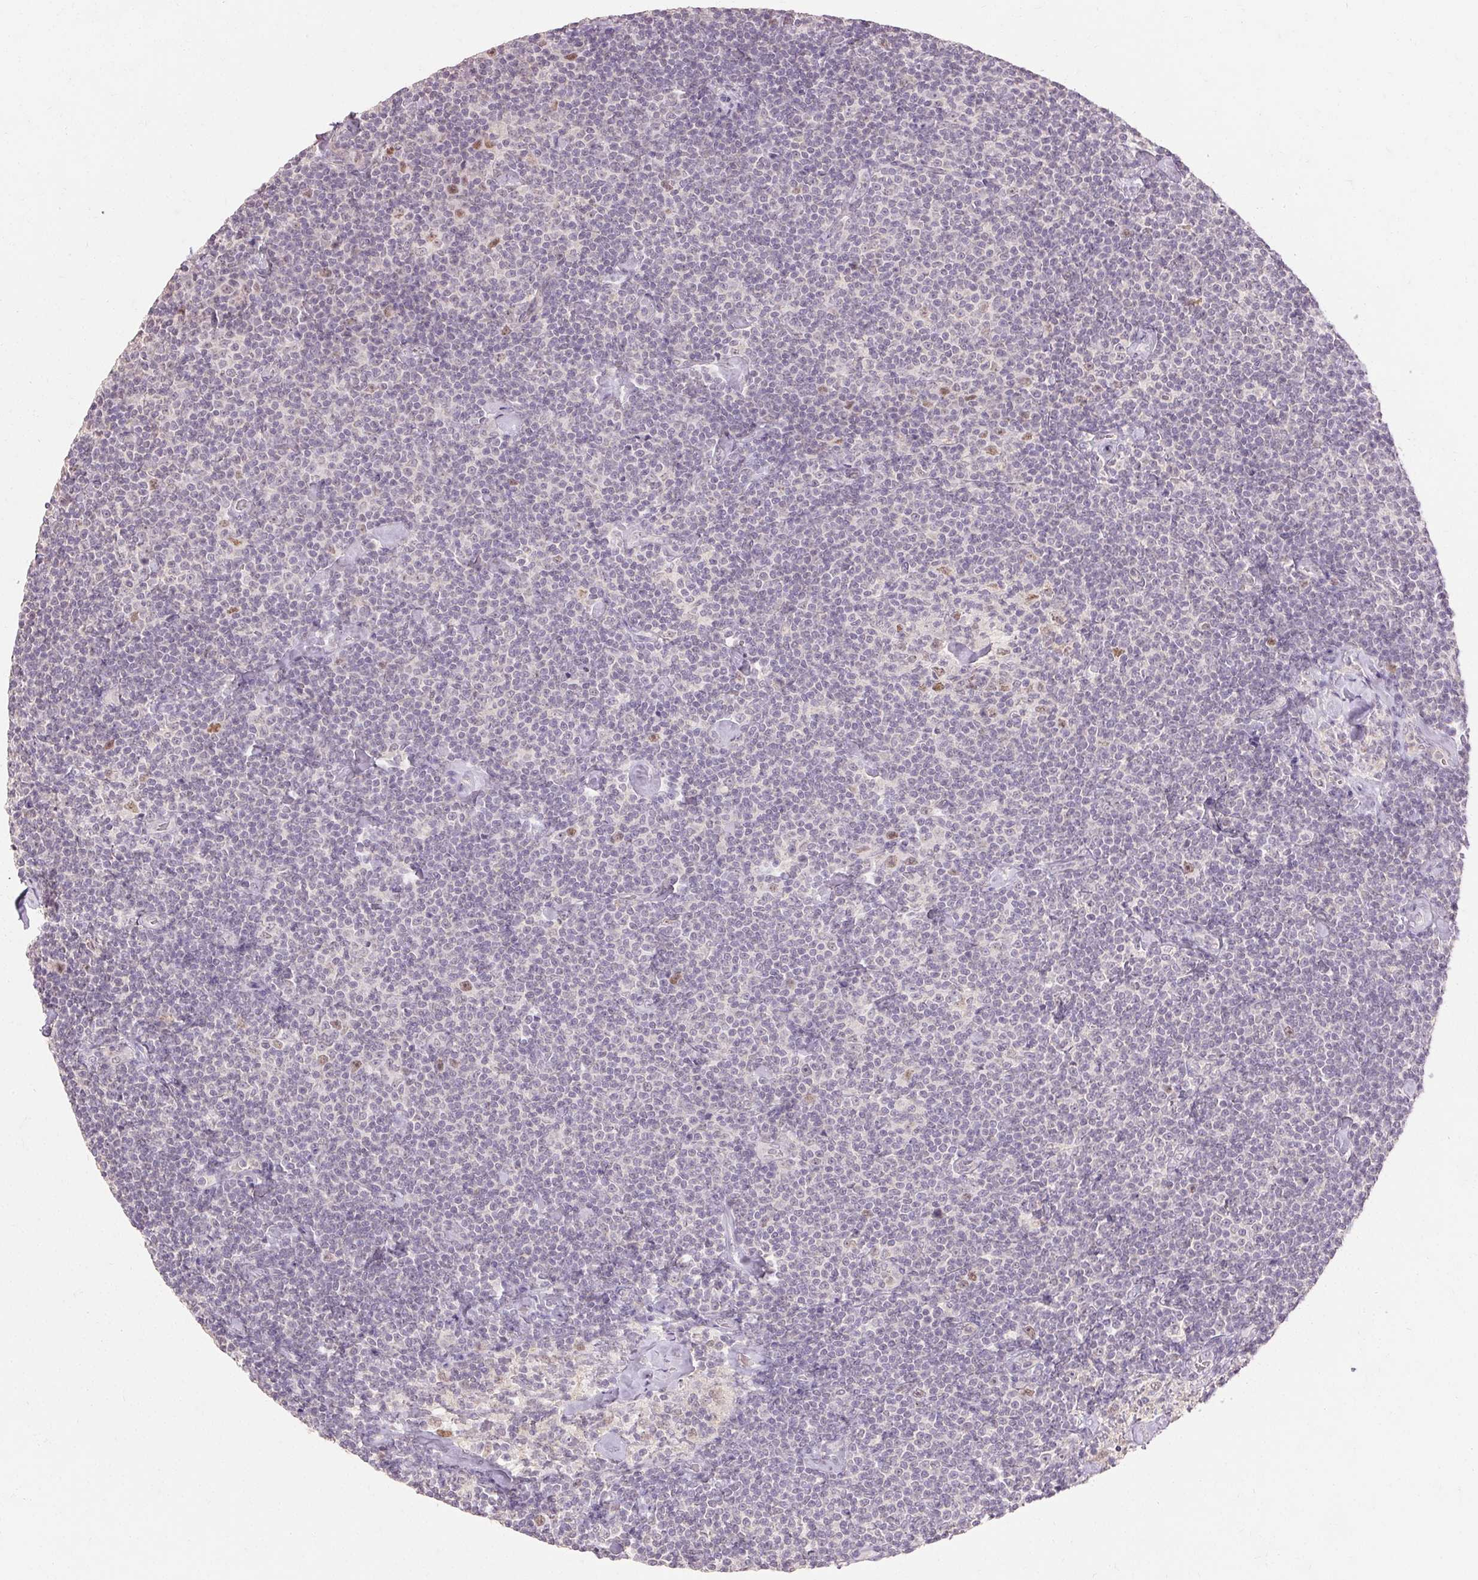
{"staining": {"intensity": "negative", "quantity": "none", "location": "none"}, "tissue": "lymphoma", "cell_type": "Tumor cells", "image_type": "cancer", "snomed": [{"axis": "morphology", "description": "Malignant lymphoma, non-Hodgkin's type, Low grade"}, {"axis": "topography", "description": "Lymph node"}], "caption": "A photomicrograph of low-grade malignant lymphoma, non-Hodgkin's type stained for a protein shows no brown staining in tumor cells.", "gene": "SKP2", "patient": {"sex": "male", "age": 81}}